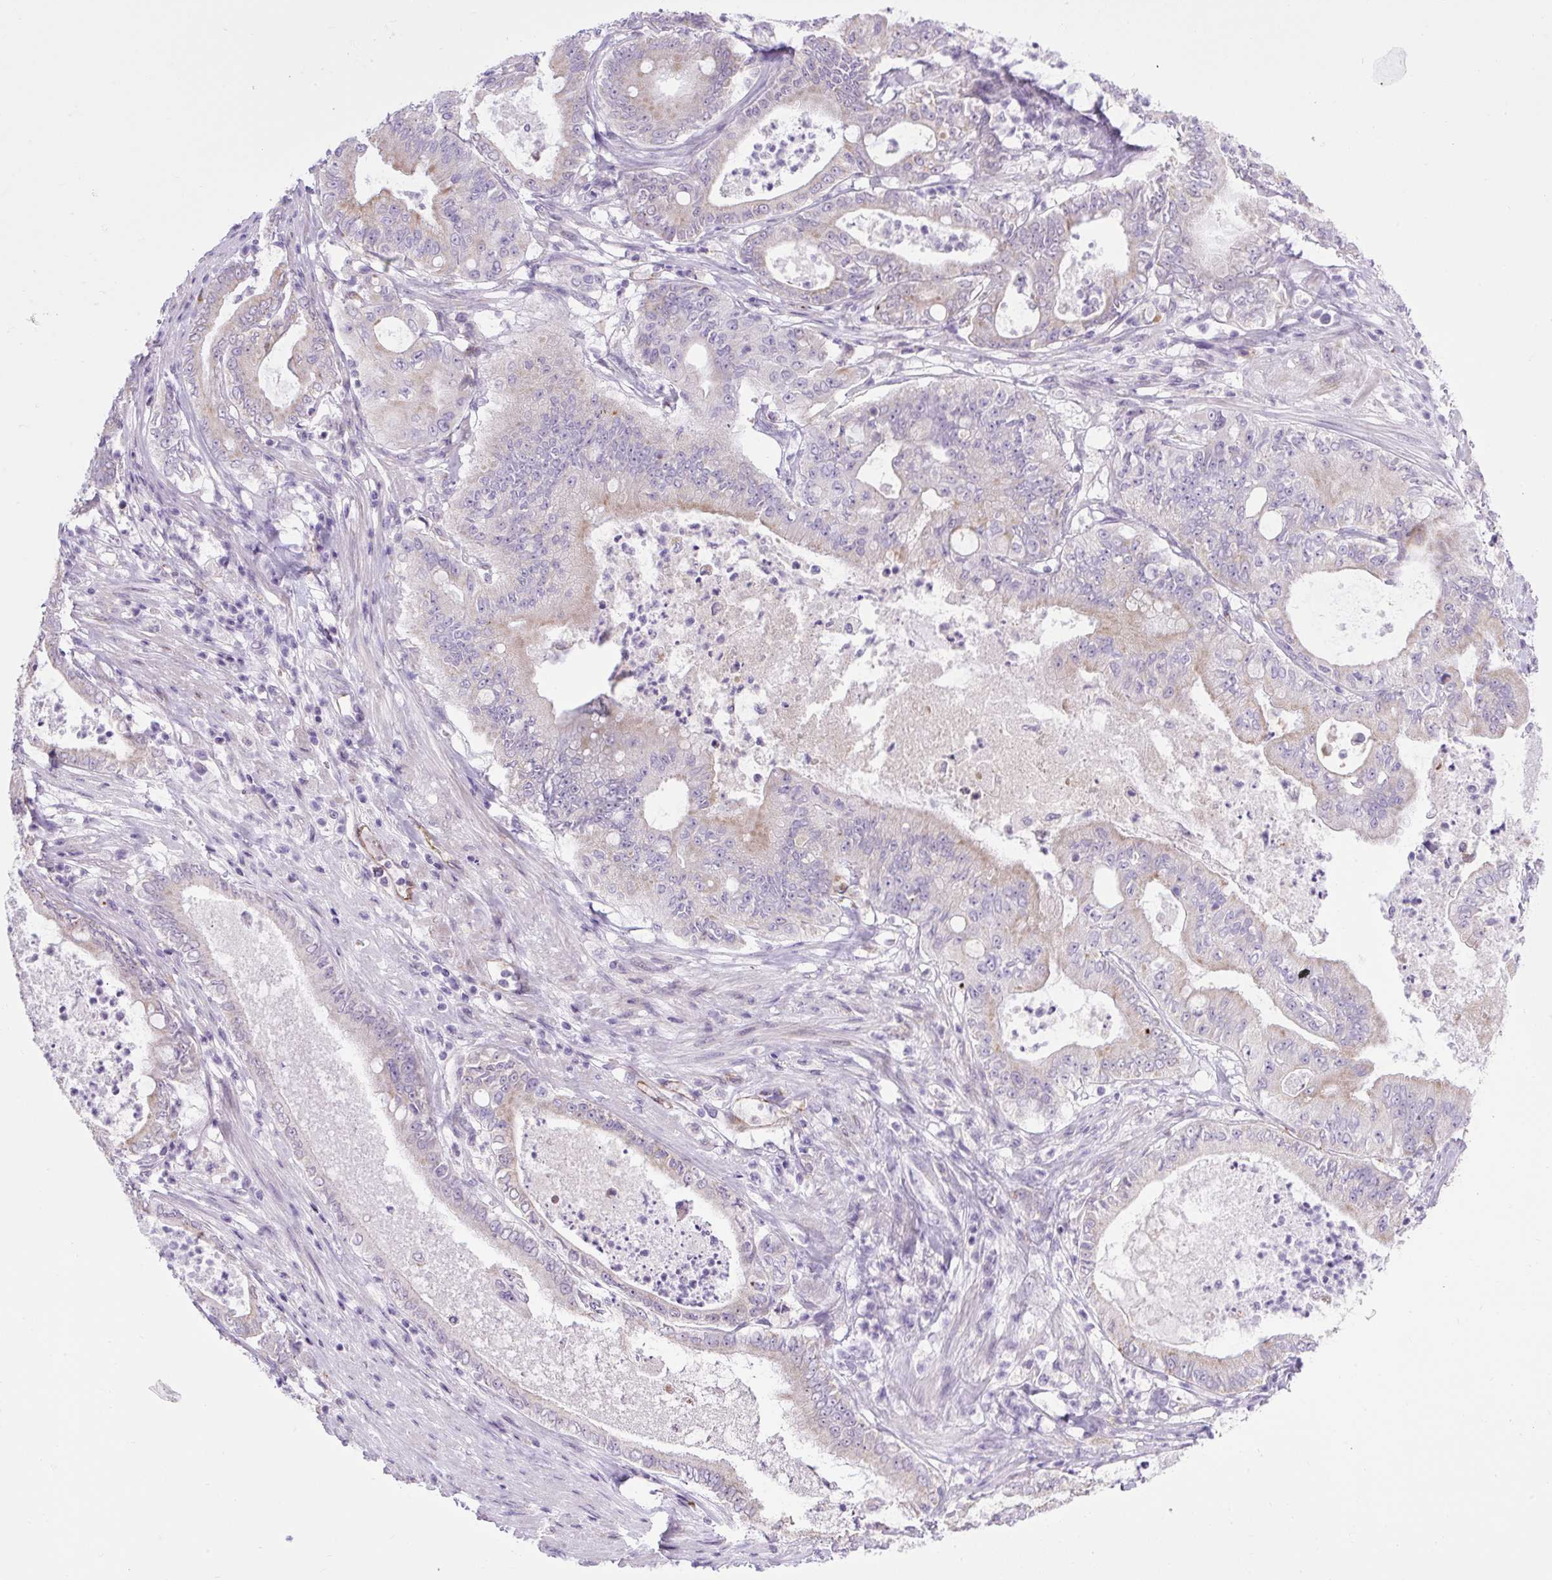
{"staining": {"intensity": "weak", "quantity": "<25%", "location": "cytoplasmic/membranous"}, "tissue": "pancreatic cancer", "cell_type": "Tumor cells", "image_type": "cancer", "snomed": [{"axis": "morphology", "description": "Adenocarcinoma, NOS"}, {"axis": "topography", "description": "Pancreas"}], "caption": "This is a photomicrograph of immunohistochemistry staining of adenocarcinoma (pancreatic), which shows no staining in tumor cells.", "gene": "RNASE10", "patient": {"sex": "male", "age": 71}}